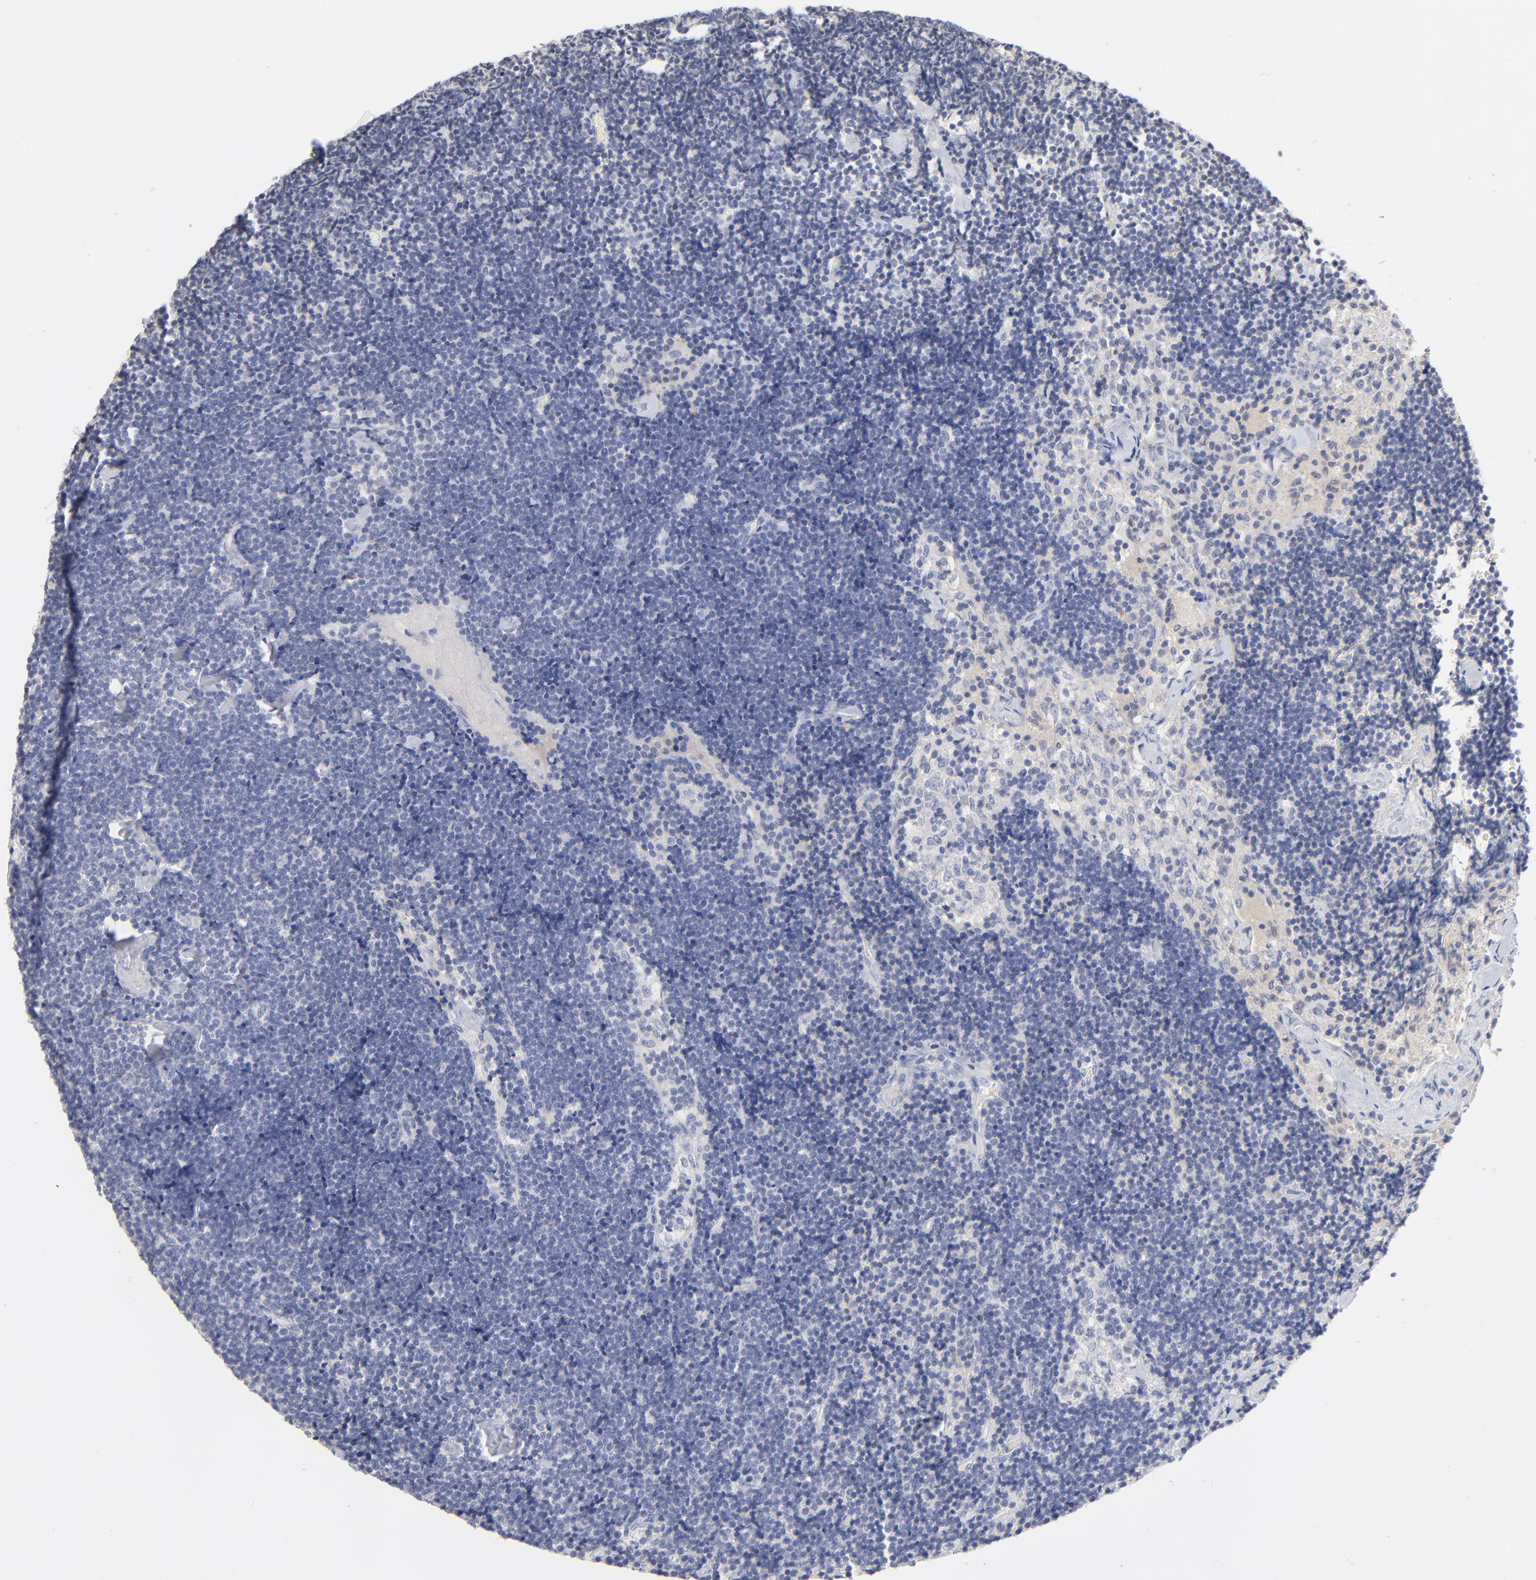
{"staining": {"intensity": "negative", "quantity": "none", "location": "none"}, "tissue": "lymph node", "cell_type": "Non-germinal center cells", "image_type": "normal", "snomed": [{"axis": "morphology", "description": "Normal tissue, NOS"}, {"axis": "topography", "description": "Lymph node"}], "caption": "Protein analysis of normal lymph node reveals no significant positivity in non-germinal center cells. Nuclei are stained in blue.", "gene": "F12", "patient": {"sex": "male", "age": 63}}